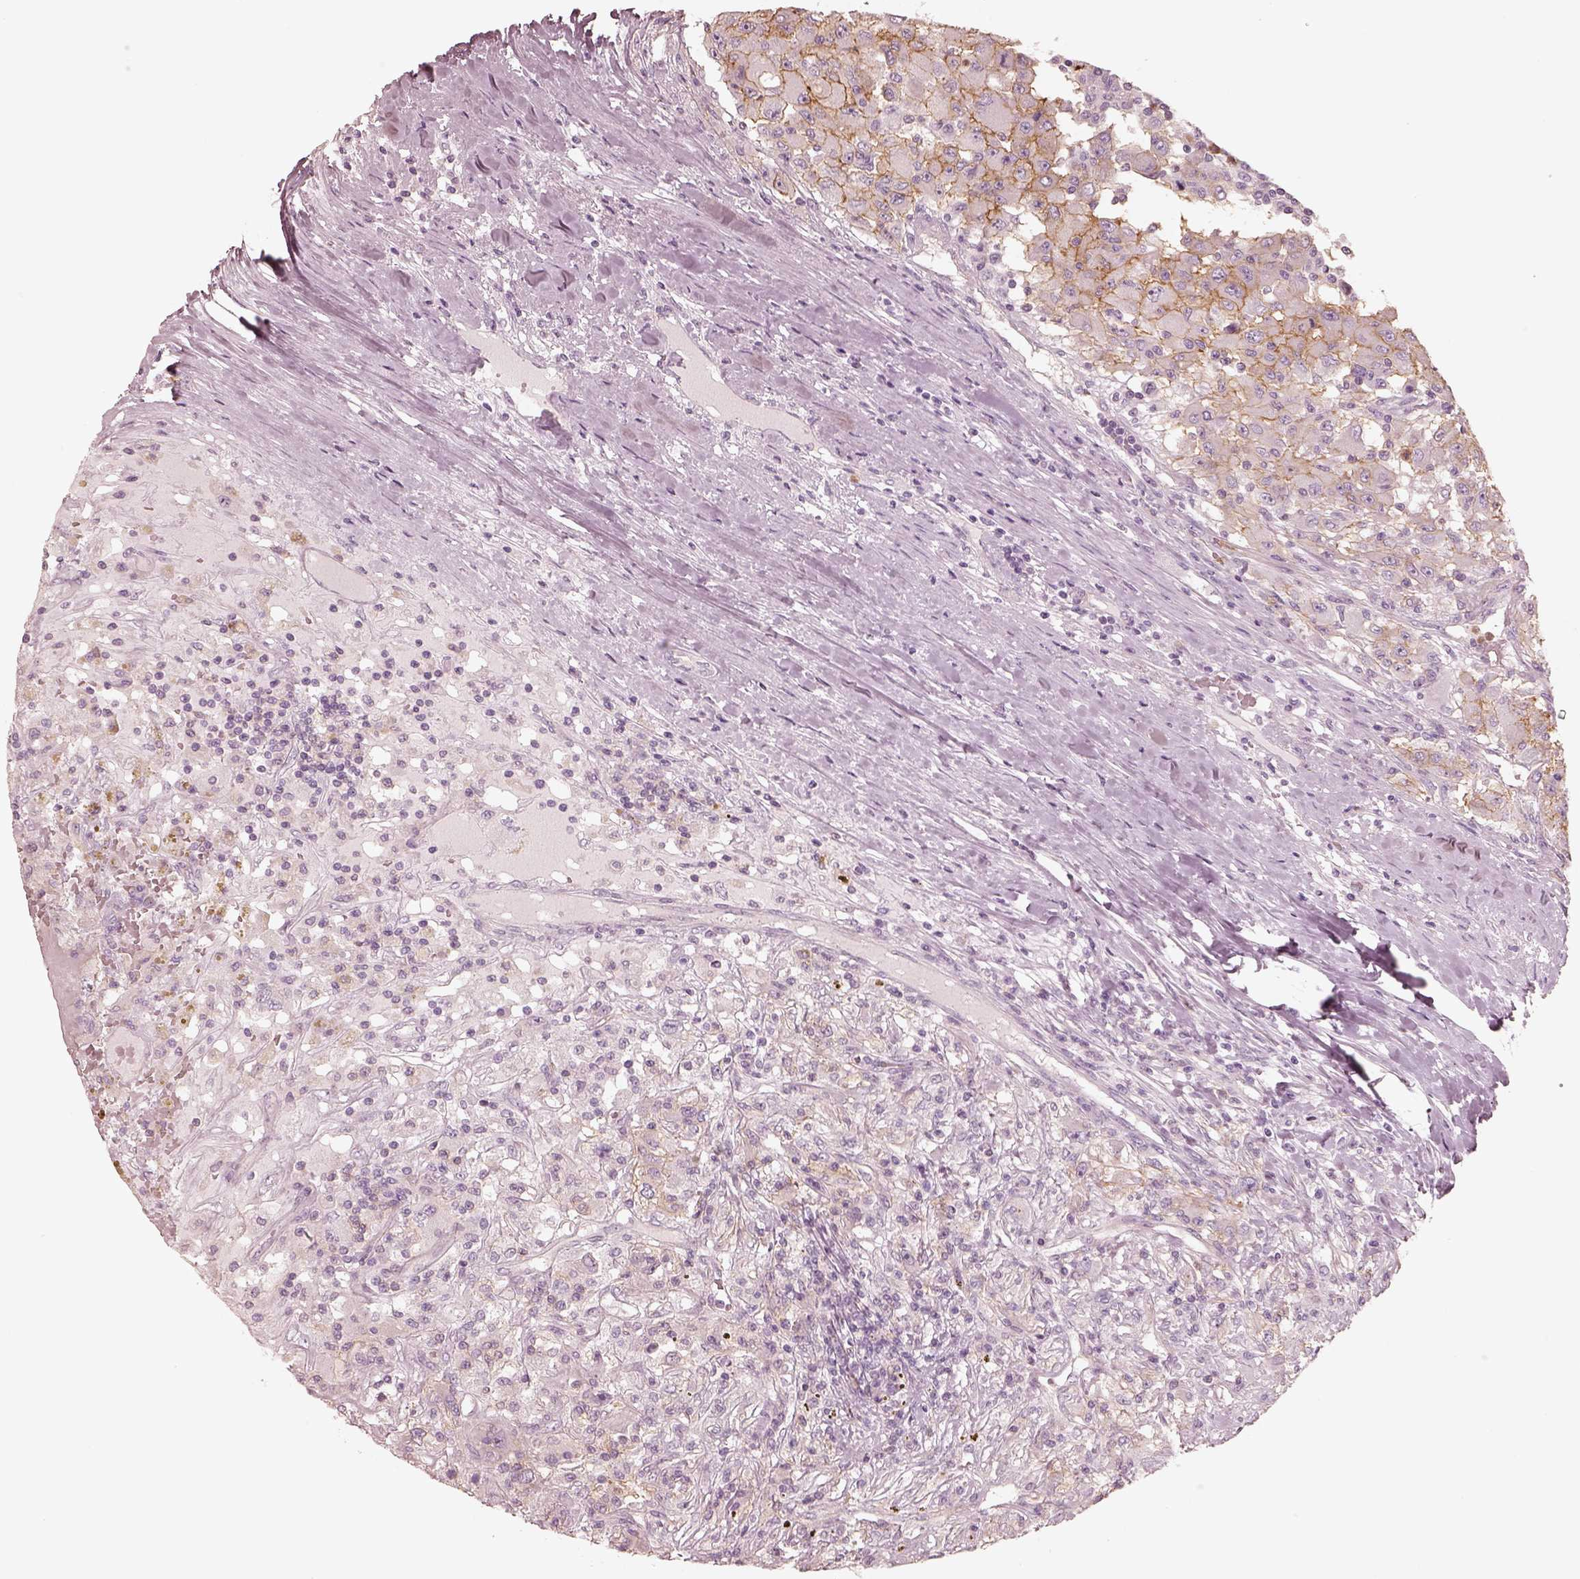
{"staining": {"intensity": "moderate", "quantity": "<25%", "location": "cytoplasmic/membranous"}, "tissue": "renal cancer", "cell_type": "Tumor cells", "image_type": "cancer", "snomed": [{"axis": "morphology", "description": "Adenocarcinoma, NOS"}, {"axis": "topography", "description": "Kidney"}], "caption": "About <25% of tumor cells in renal cancer demonstrate moderate cytoplasmic/membranous protein positivity as visualized by brown immunohistochemical staining.", "gene": "GPRIN1", "patient": {"sex": "female", "age": 67}}